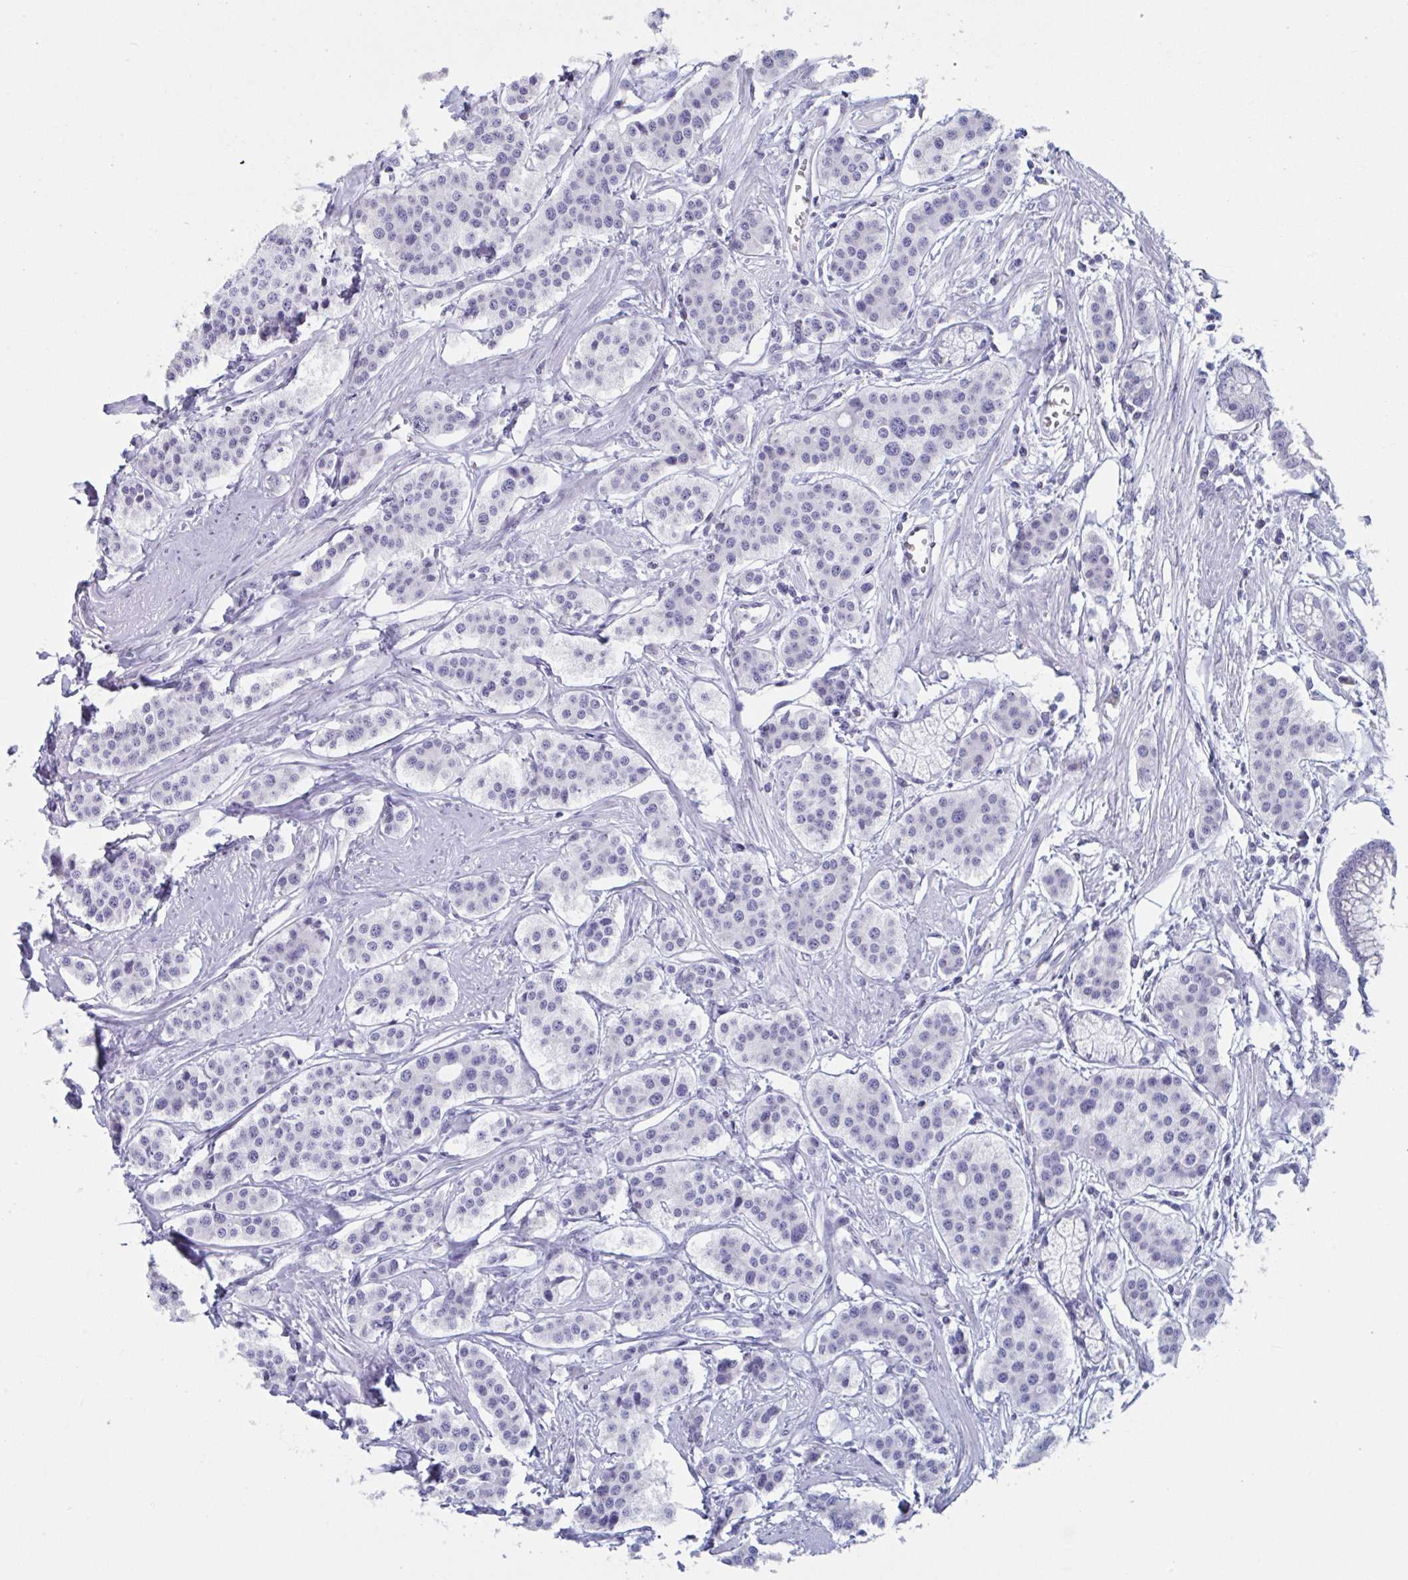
{"staining": {"intensity": "negative", "quantity": "none", "location": "none"}, "tissue": "carcinoid", "cell_type": "Tumor cells", "image_type": "cancer", "snomed": [{"axis": "morphology", "description": "Carcinoid, malignant, NOS"}, {"axis": "topography", "description": "Small intestine"}], "caption": "IHC of carcinoid demonstrates no staining in tumor cells. (Stains: DAB IHC with hematoxylin counter stain, Microscopy: brightfield microscopy at high magnification).", "gene": "HSD11B2", "patient": {"sex": "male", "age": 60}}